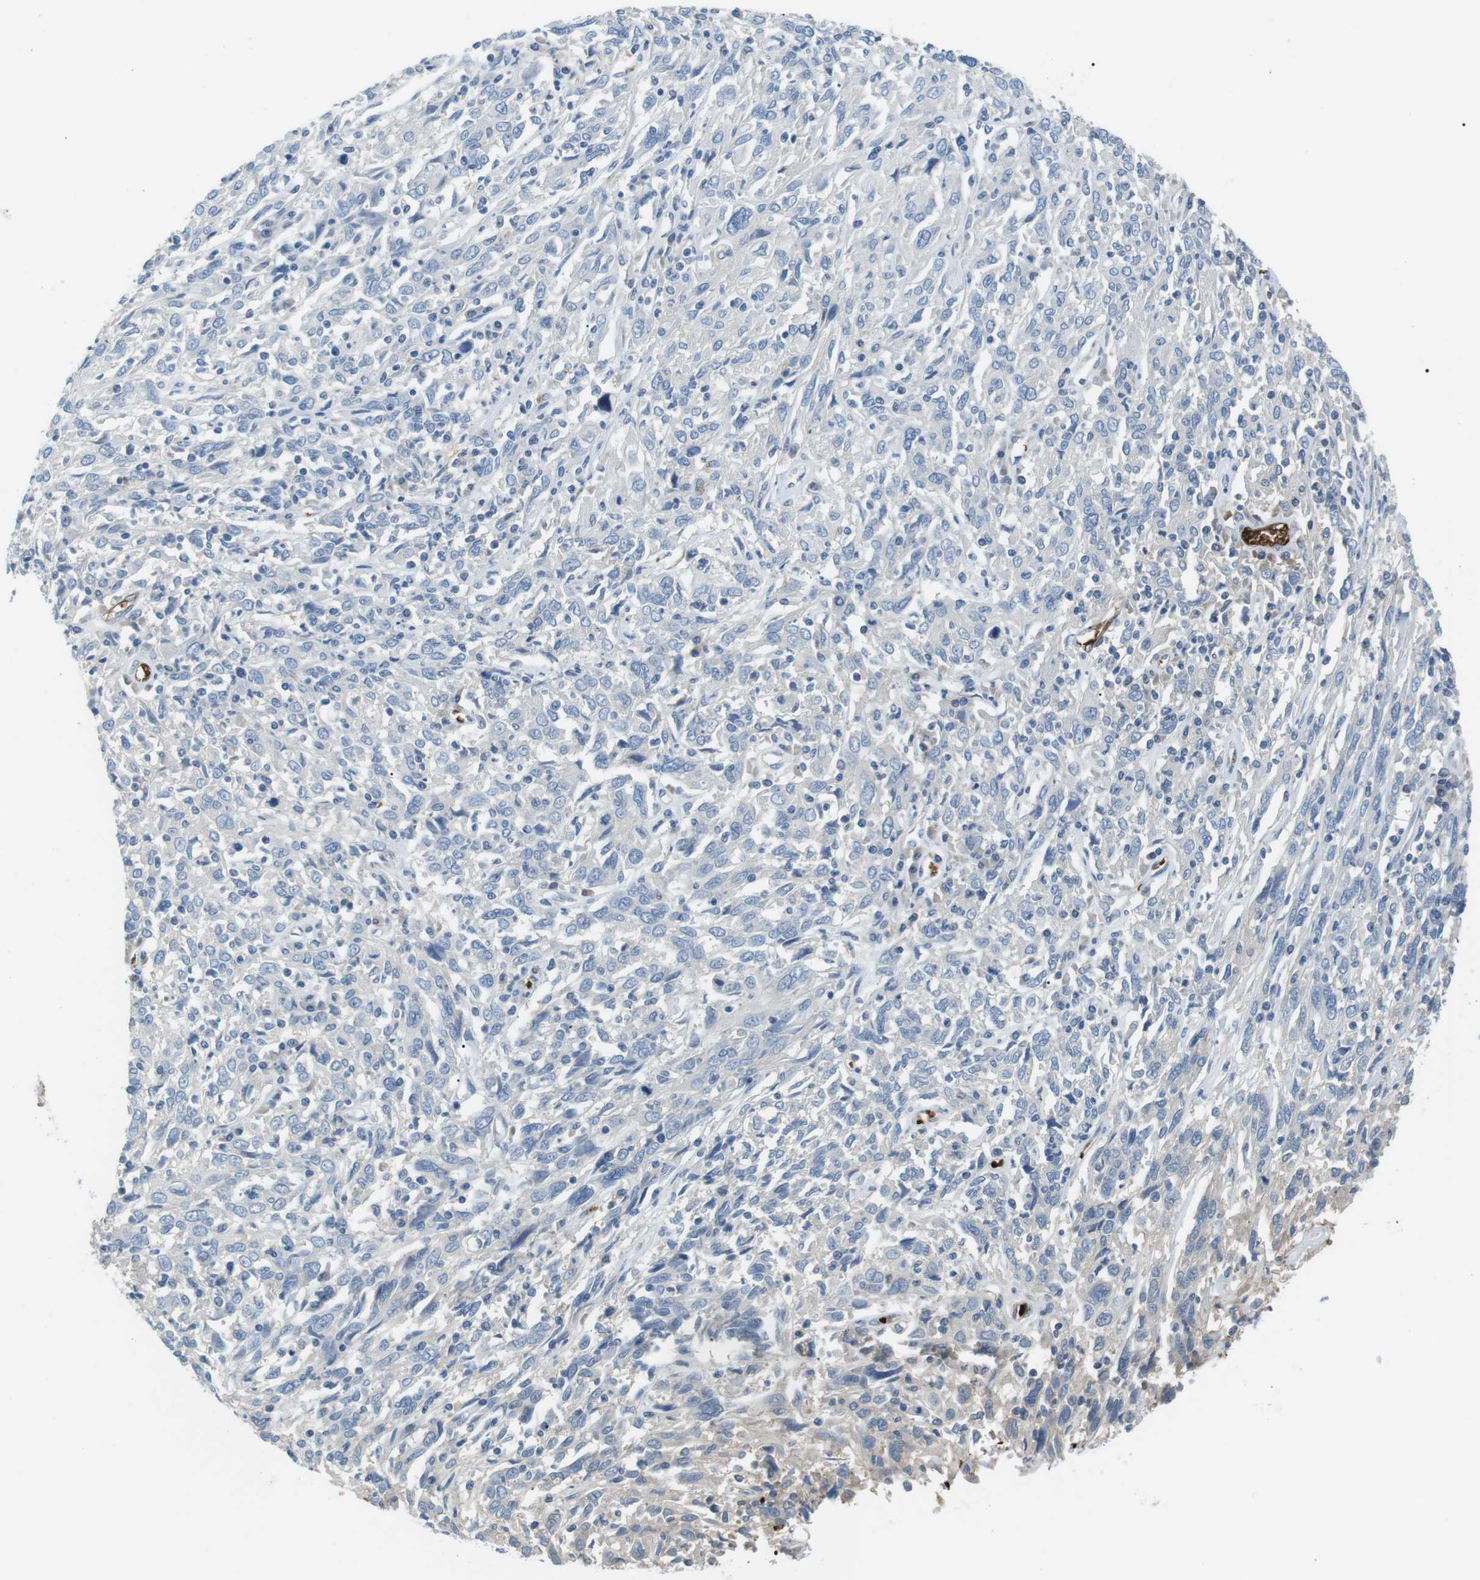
{"staining": {"intensity": "negative", "quantity": "none", "location": "none"}, "tissue": "cervical cancer", "cell_type": "Tumor cells", "image_type": "cancer", "snomed": [{"axis": "morphology", "description": "Squamous cell carcinoma, NOS"}, {"axis": "topography", "description": "Cervix"}], "caption": "DAB immunohistochemical staining of human squamous cell carcinoma (cervical) demonstrates no significant staining in tumor cells.", "gene": "ADCY10", "patient": {"sex": "female", "age": 46}}